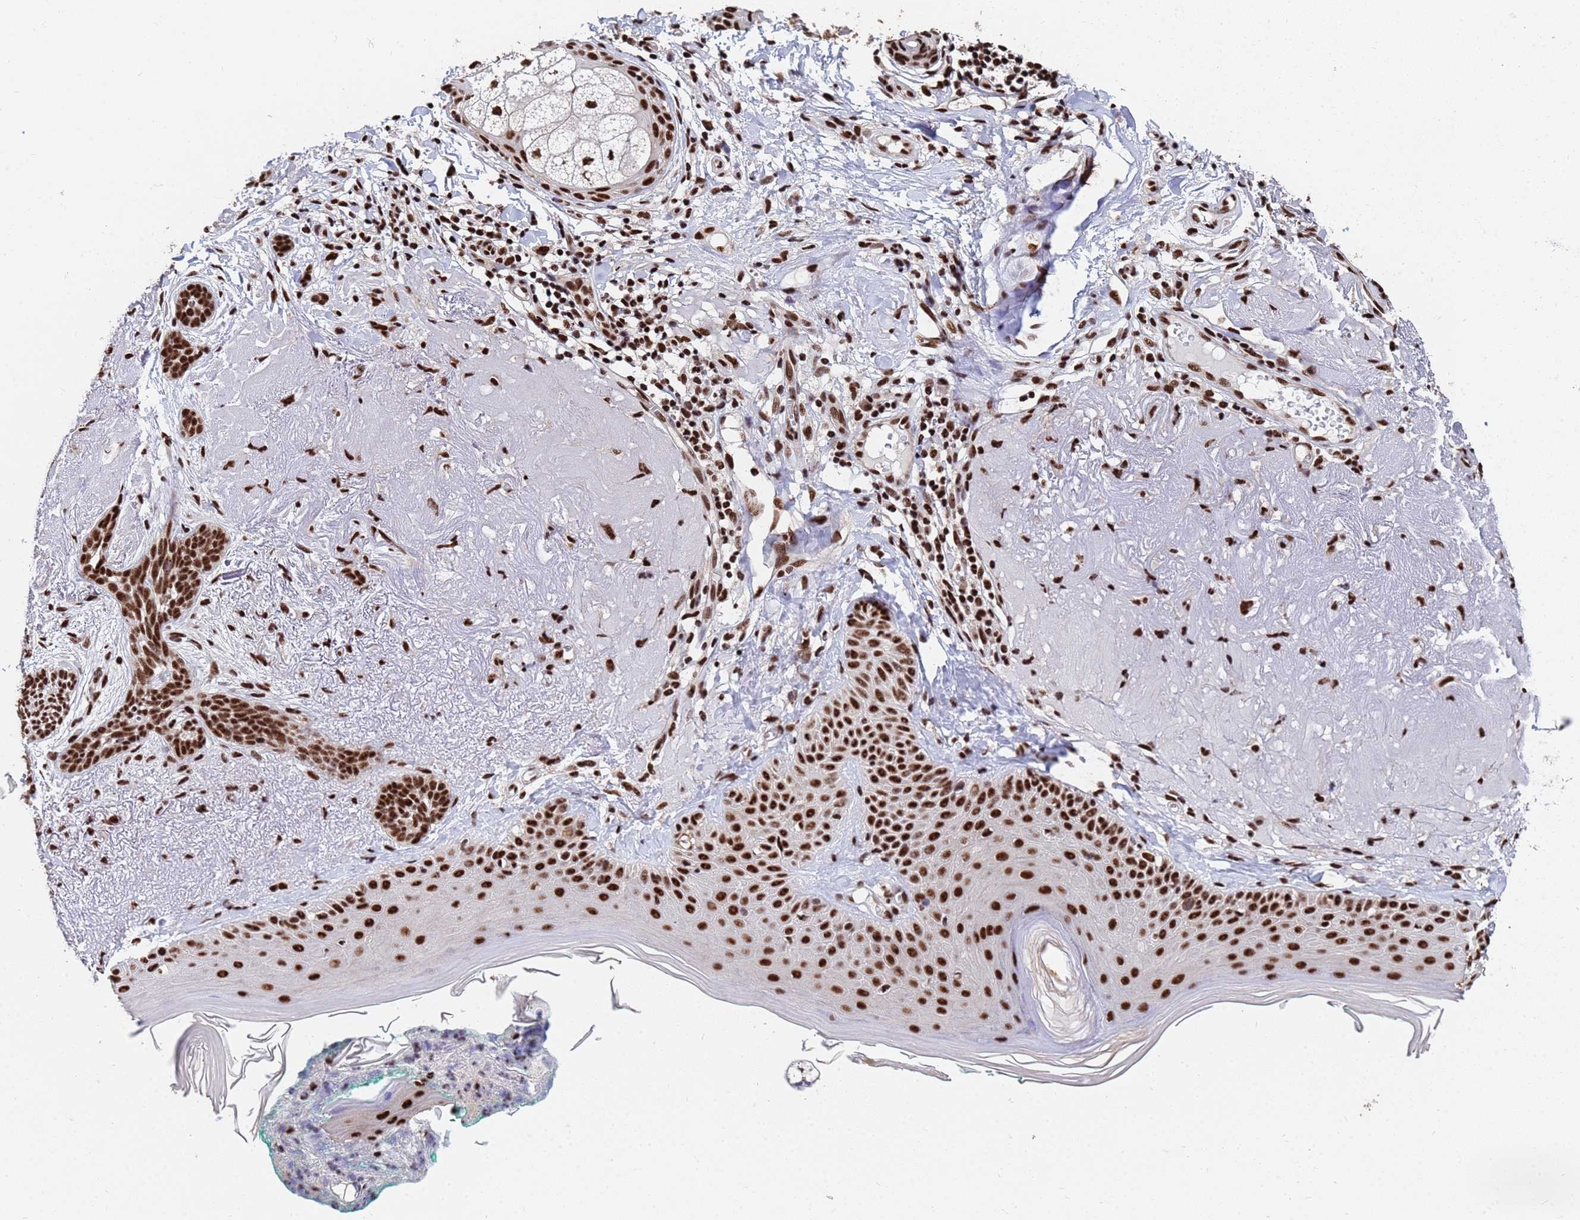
{"staining": {"intensity": "strong", "quantity": ">75%", "location": "nuclear"}, "tissue": "skin cancer", "cell_type": "Tumor cells", "image_type": "cancer", "snomed": [{"axis": "morphology", "description": "Basal cell carcinoma"}, {"axis": "topography", "description": "Skin"}], "caption": "Skin cancer (basal cell carcinoma) stained for a protein (brown) shows strong nuclear positive positivity in approximately >75% of tumor cells.", "gene": "SF3B2", "patient": {"sex": "male", "age": 71}}